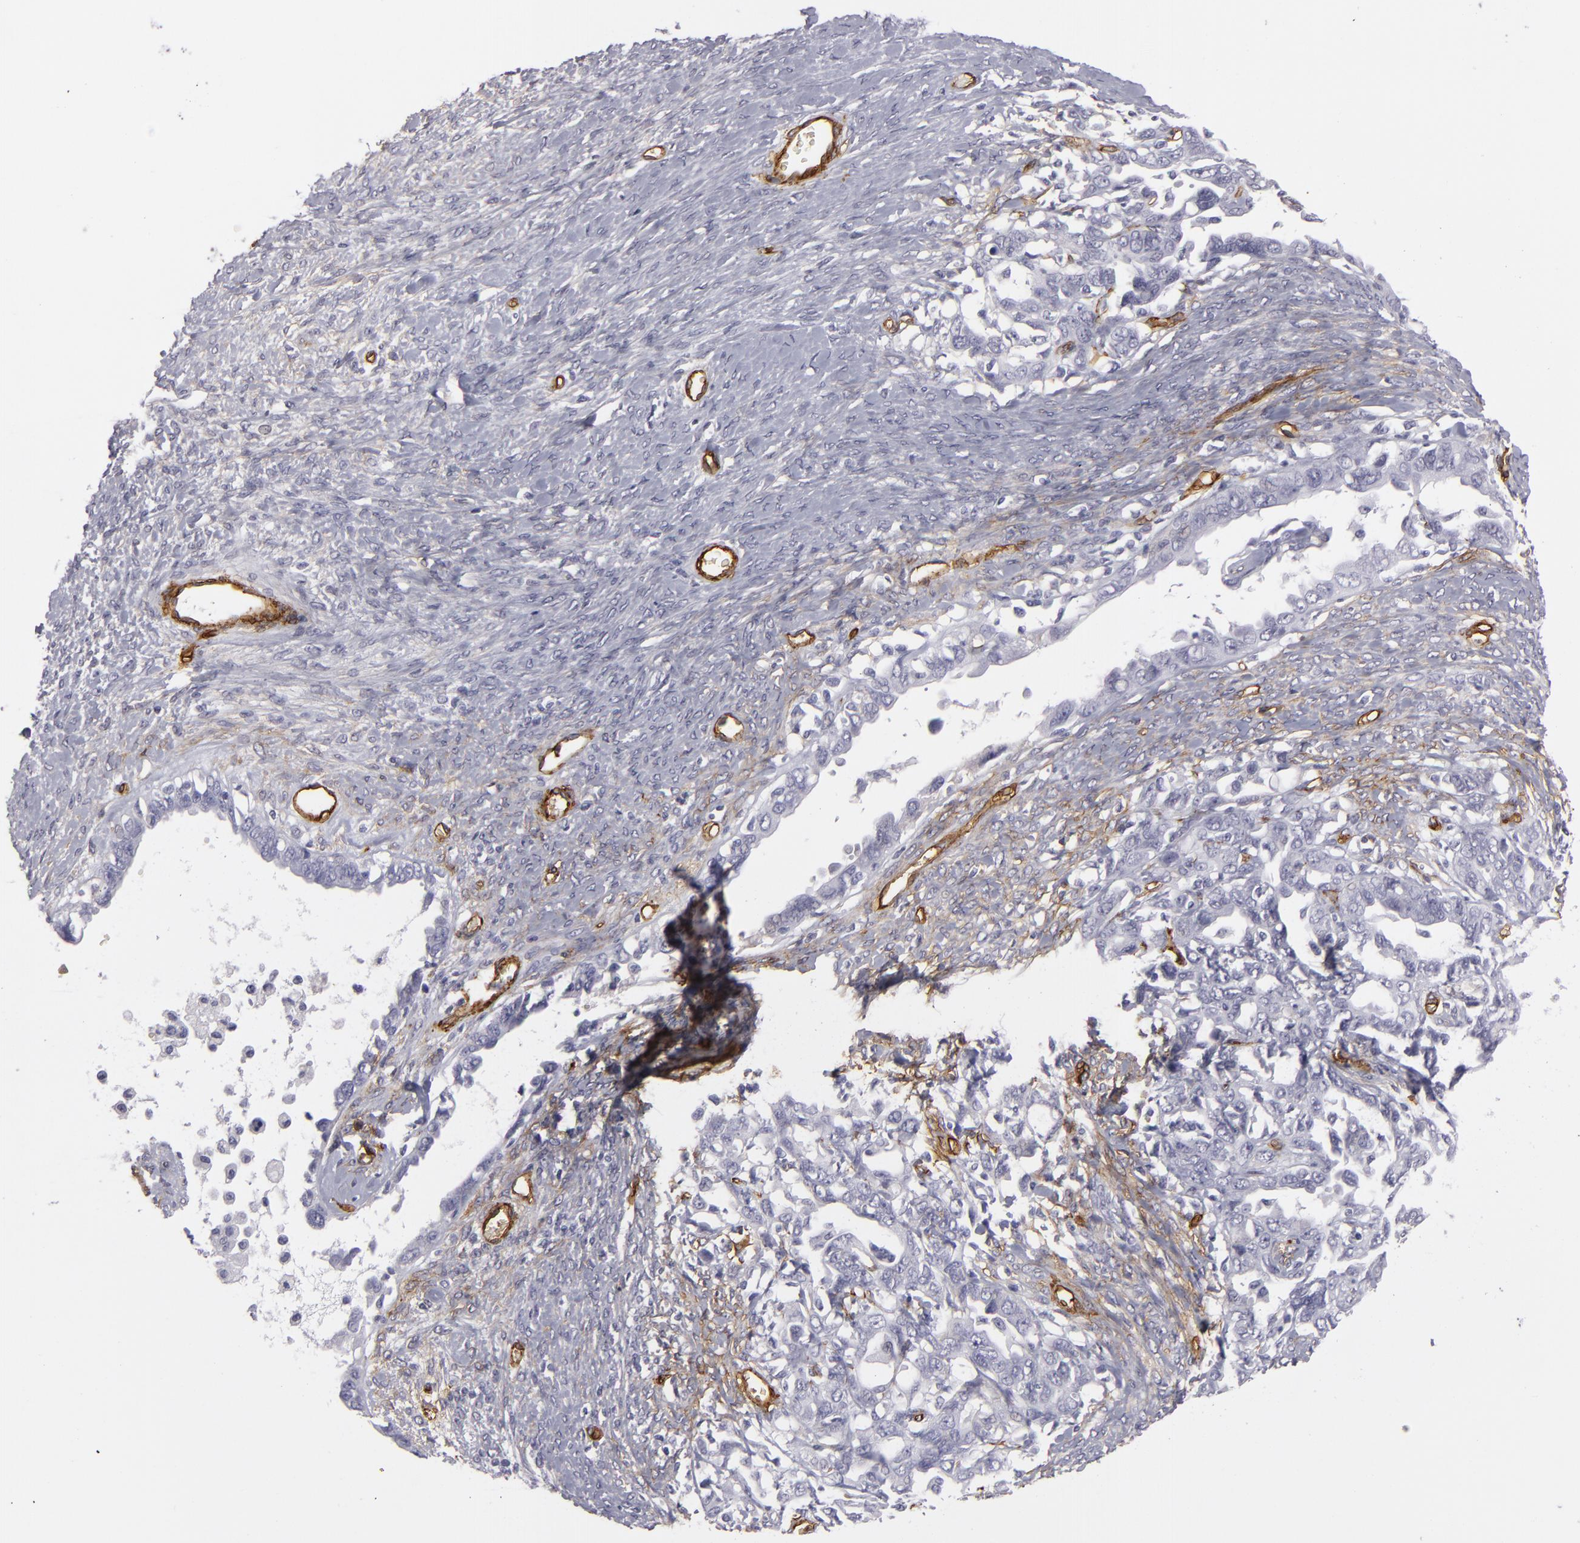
{"staining": {"intensity": "negative", "quantity": "none", "location": "none"}, "tissue": "ovarian cancer", "cell_type": "Tumor cells", "image_type": "cancer", "snomed": [{"axis": "morphology", "description": "Cystadenocarcinoma, serous, NOS"}, {"axis": "topography", "description": "Ovary"}], "caption": "Tumor cells are negative for protein expression in human ovarian cancer (serous cystadenocarcinoma). The staining is performed using DAB brown chromogen with nuclei counter-stained in using hematoxylin.", "gene": "MCAM", "patient": {"sex": "female", "age": 69}}